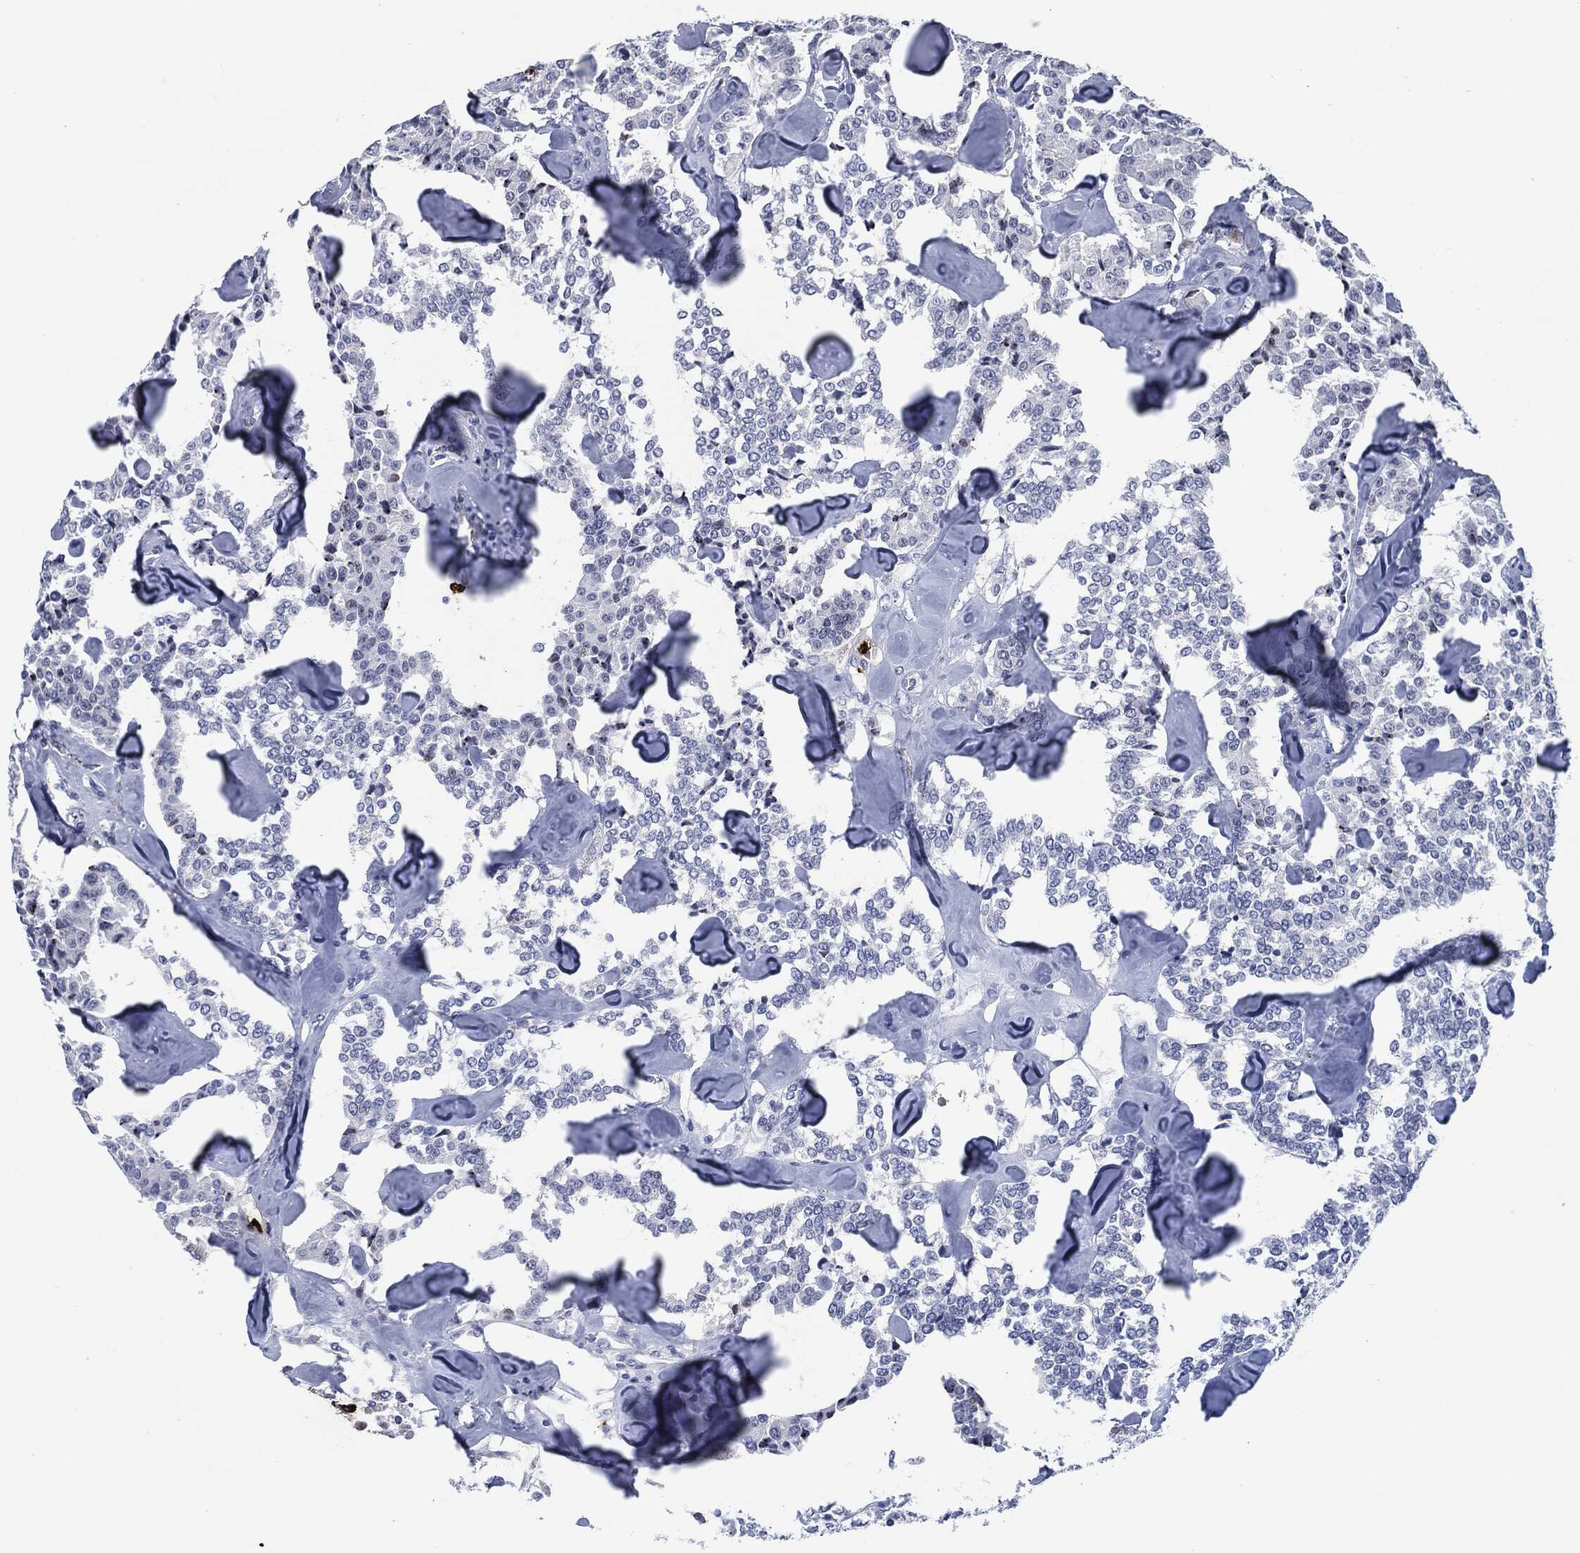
{"staining": {"intensity": "weak", "quantity": "<25%", "location": "nuclear"}, "tissue": "carcinoid", "cell_type": "Tumor cells", "image_type": "cancer", "snomed": [{"axis": "morphology", "description": "Carcinoid, malignant, NOS"}, {"axis": "topography", "description": "Pancreas"}], "caption": "Tumor cells show no significant positivity in carcinoid.", "gene": "MPO", "patient": {"sex": "male", "age": 41}}